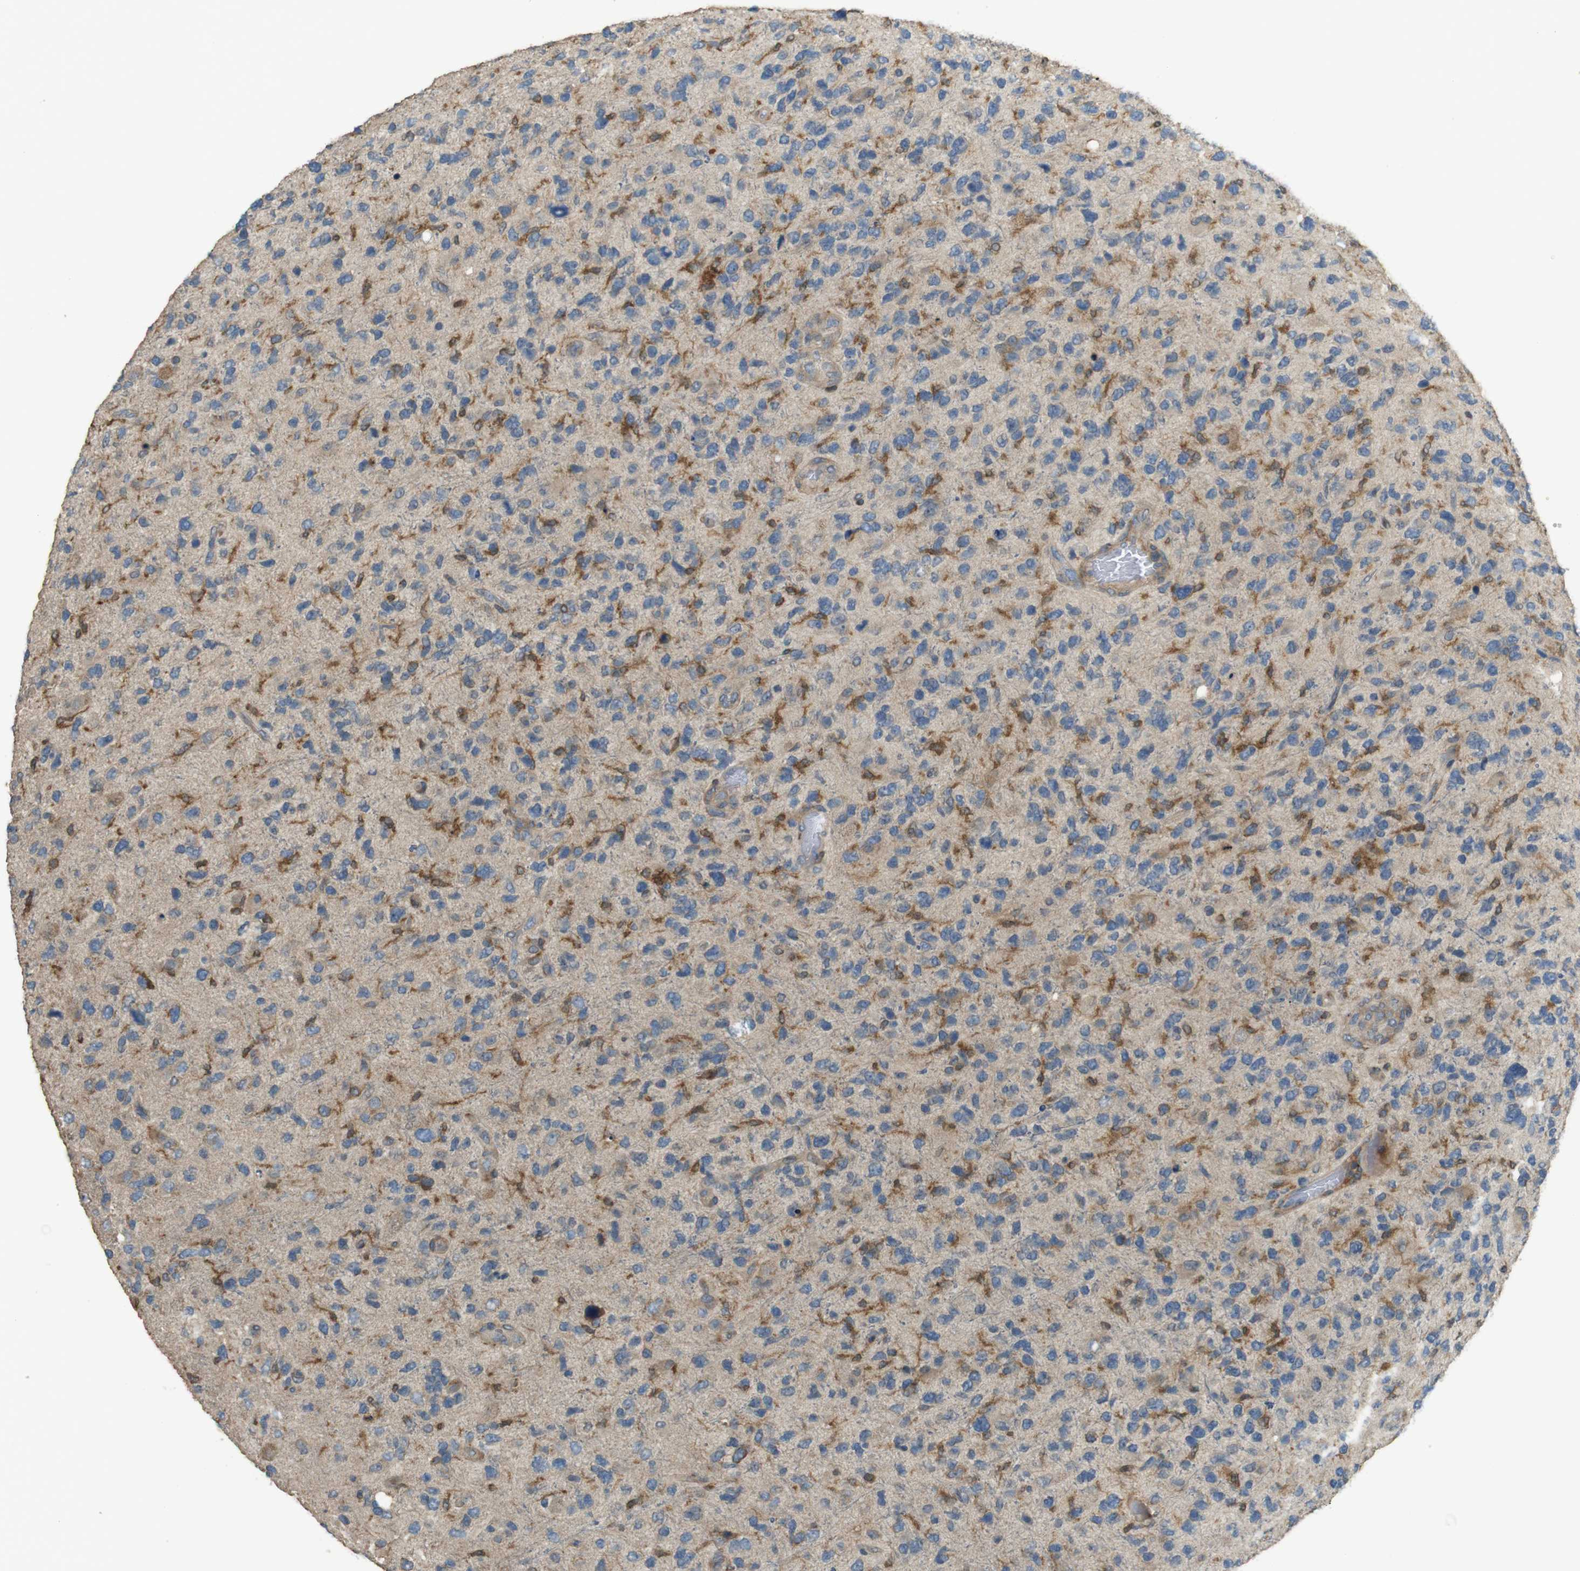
{"staining": {"intensity": "moderate", "quantity": "<25%", "location": "cytoplasmic/membranous"}, "tissue": "glioma", "cell_type": "Tumor cells", "image_type": "cancer", "snomed": [{"axis": "morphology", "description": "Glioma, malignant, High grade"}, {"axis": "topography", "description": "Brain"}], "caption": "DAB (3,3'-diaminobenzidine) immunohistochemical staining of glioma reveals moderate cytoplasmic/membranous protein staining in about <25% of tumor cells.", "gene": "ARHGAP24", "patient": {"sex": "female", "age": 58}}